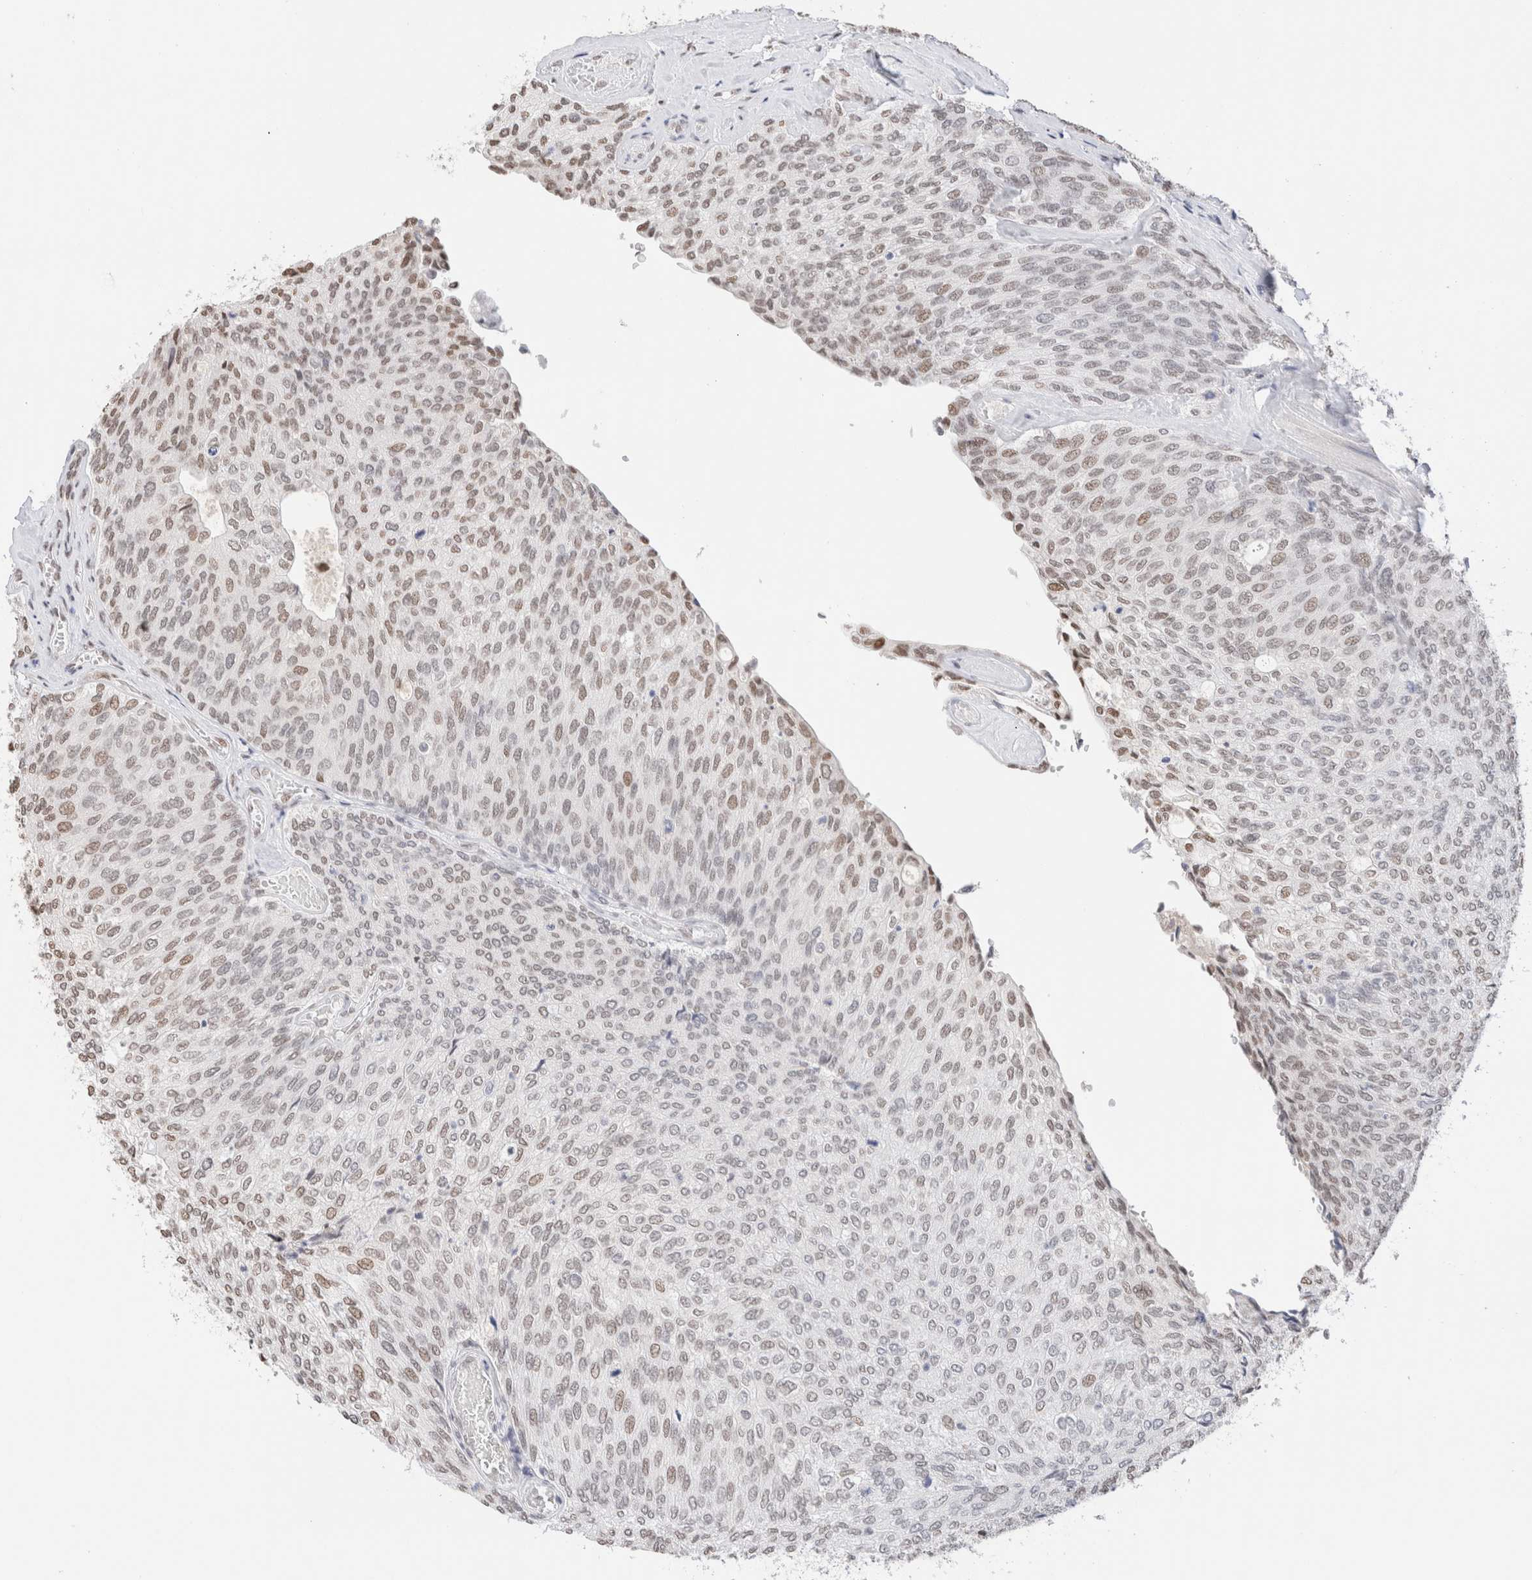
{"staining": {"intensity": "moderate", "quantity": "<25%", "location": "nuclear"}, "tissue": "urothelial cancer", "cell_type": "Tumor cells", "image_type": "cancer", "snomed": [{"axis": "morphology", "description": "Urothelial carcinoma, Low grade"}, {"axis": "topography", "description": "Urinary bladder"}], "caption": "Brown immunohistochemical staining in human urothelial cancer reveals moderate nuclear positivity in about <25% of tumor cells. Using DAB (brown) and hematoxylin (blue) stains, captured at high magnification using brightfield microscopy.", "gene": "SUPT3H", "patient": {"sex": "female", "age": 79}}